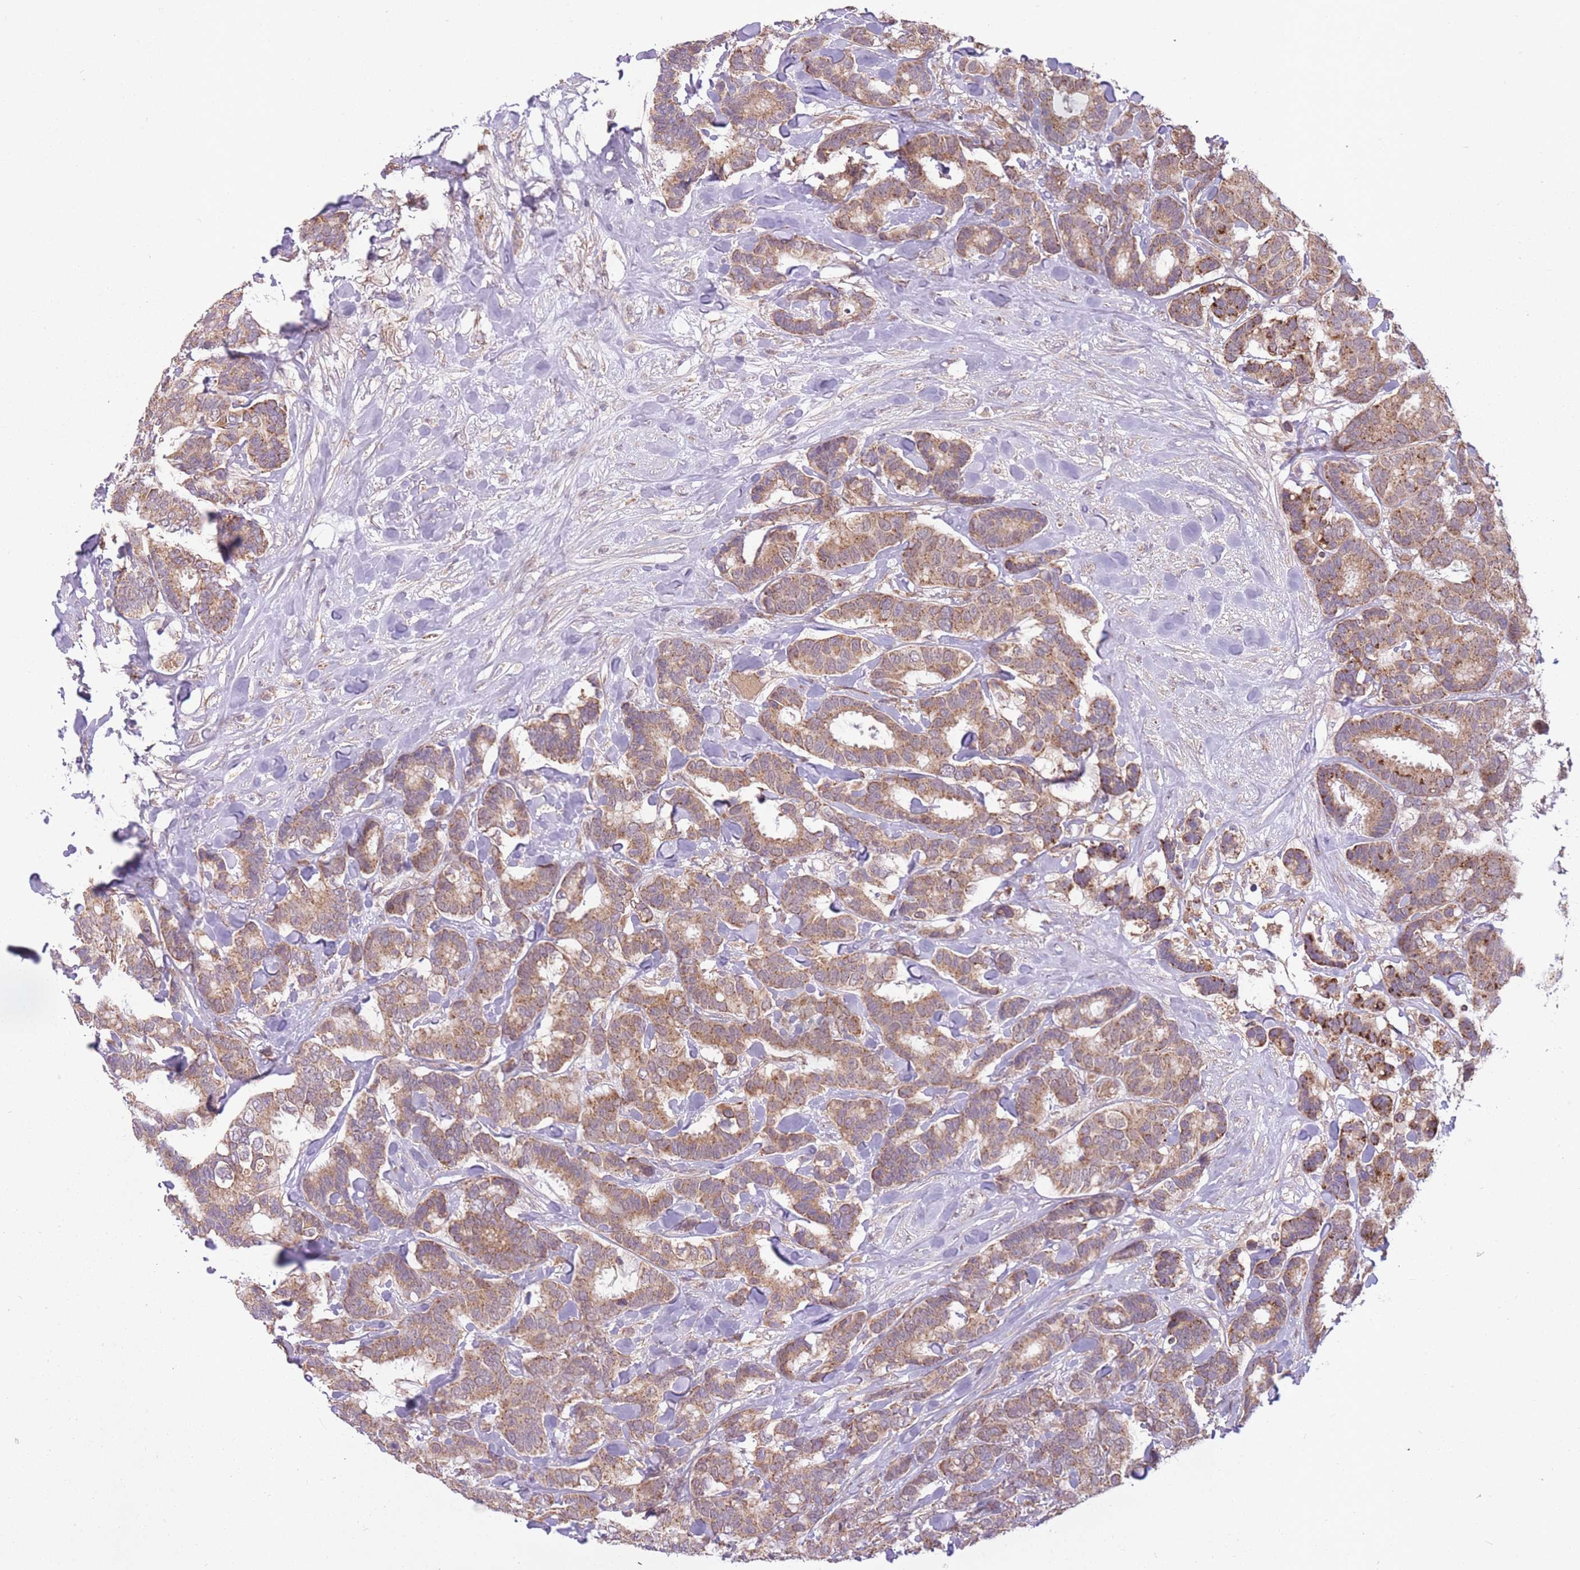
{"staining": {"intensity": "moderate", "quantity": ">75%", "location": "cytoplasmic/membranous"}, "tissue": "breast cancer", "cell_type": "Tumor cells", "image_type": "cancer", "snomed": [{"axis": "morphology", "description": "Normal tissue, NOS"}, {"axis": "morphology", "description": "Duct carcinoma"}, {"axis": "topography", "description": "Breast"}], "caption": "Immunohistochemistry (DAB (3,3'-diaminobenzidine)) staining of intraductal carcinoma (breast) displays moderate cytoplasmic/membranous protein expression in approximately >75% of tumor cells.", "gene": "POLR3F", "patient": {"sex": "female", "age": 87}}